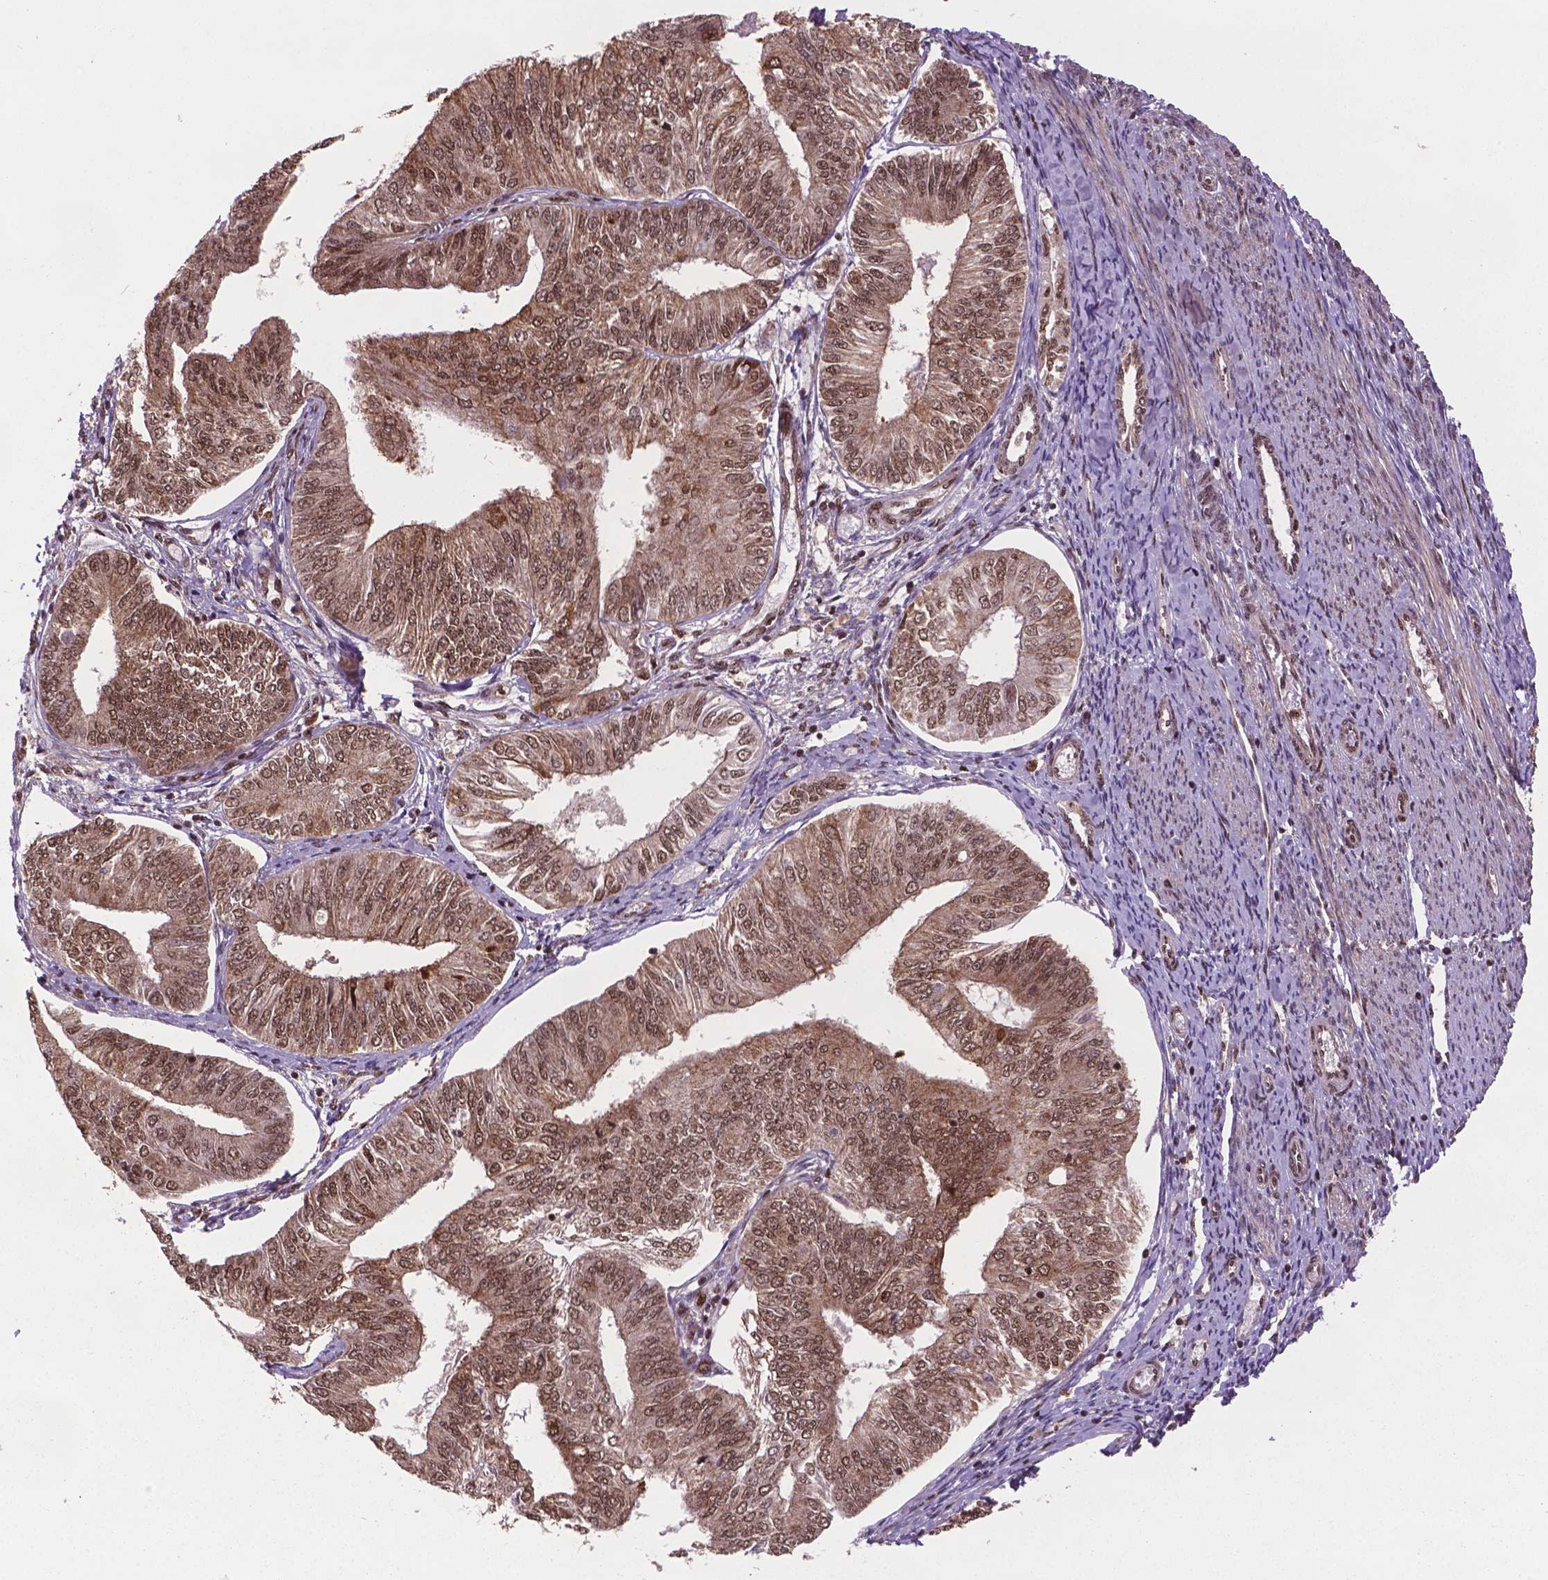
{"staining": {"intensity": "moderate", "quantity": ">75%", "location": "cytoplasmic/membranous,nuclear"}, "tissue": "endometrial cancer", "cell_type": "Tumor cells", "image_type": "cancer", "snomed": [{"axis": "morphology", "description": "Adenocarcinoma, NOS"}, {"axis": "topography", "description": "Endometrium"}], "caption": "This is an image of immunohistochemistry (IHC) staining of endometrial adenocarcinoma, which shows moderate staining in the cytoplasmic/membranous and nuclear of tumor cells.", "gene": "SIRT6", "patient": {"sex": "female", "age": 58}}